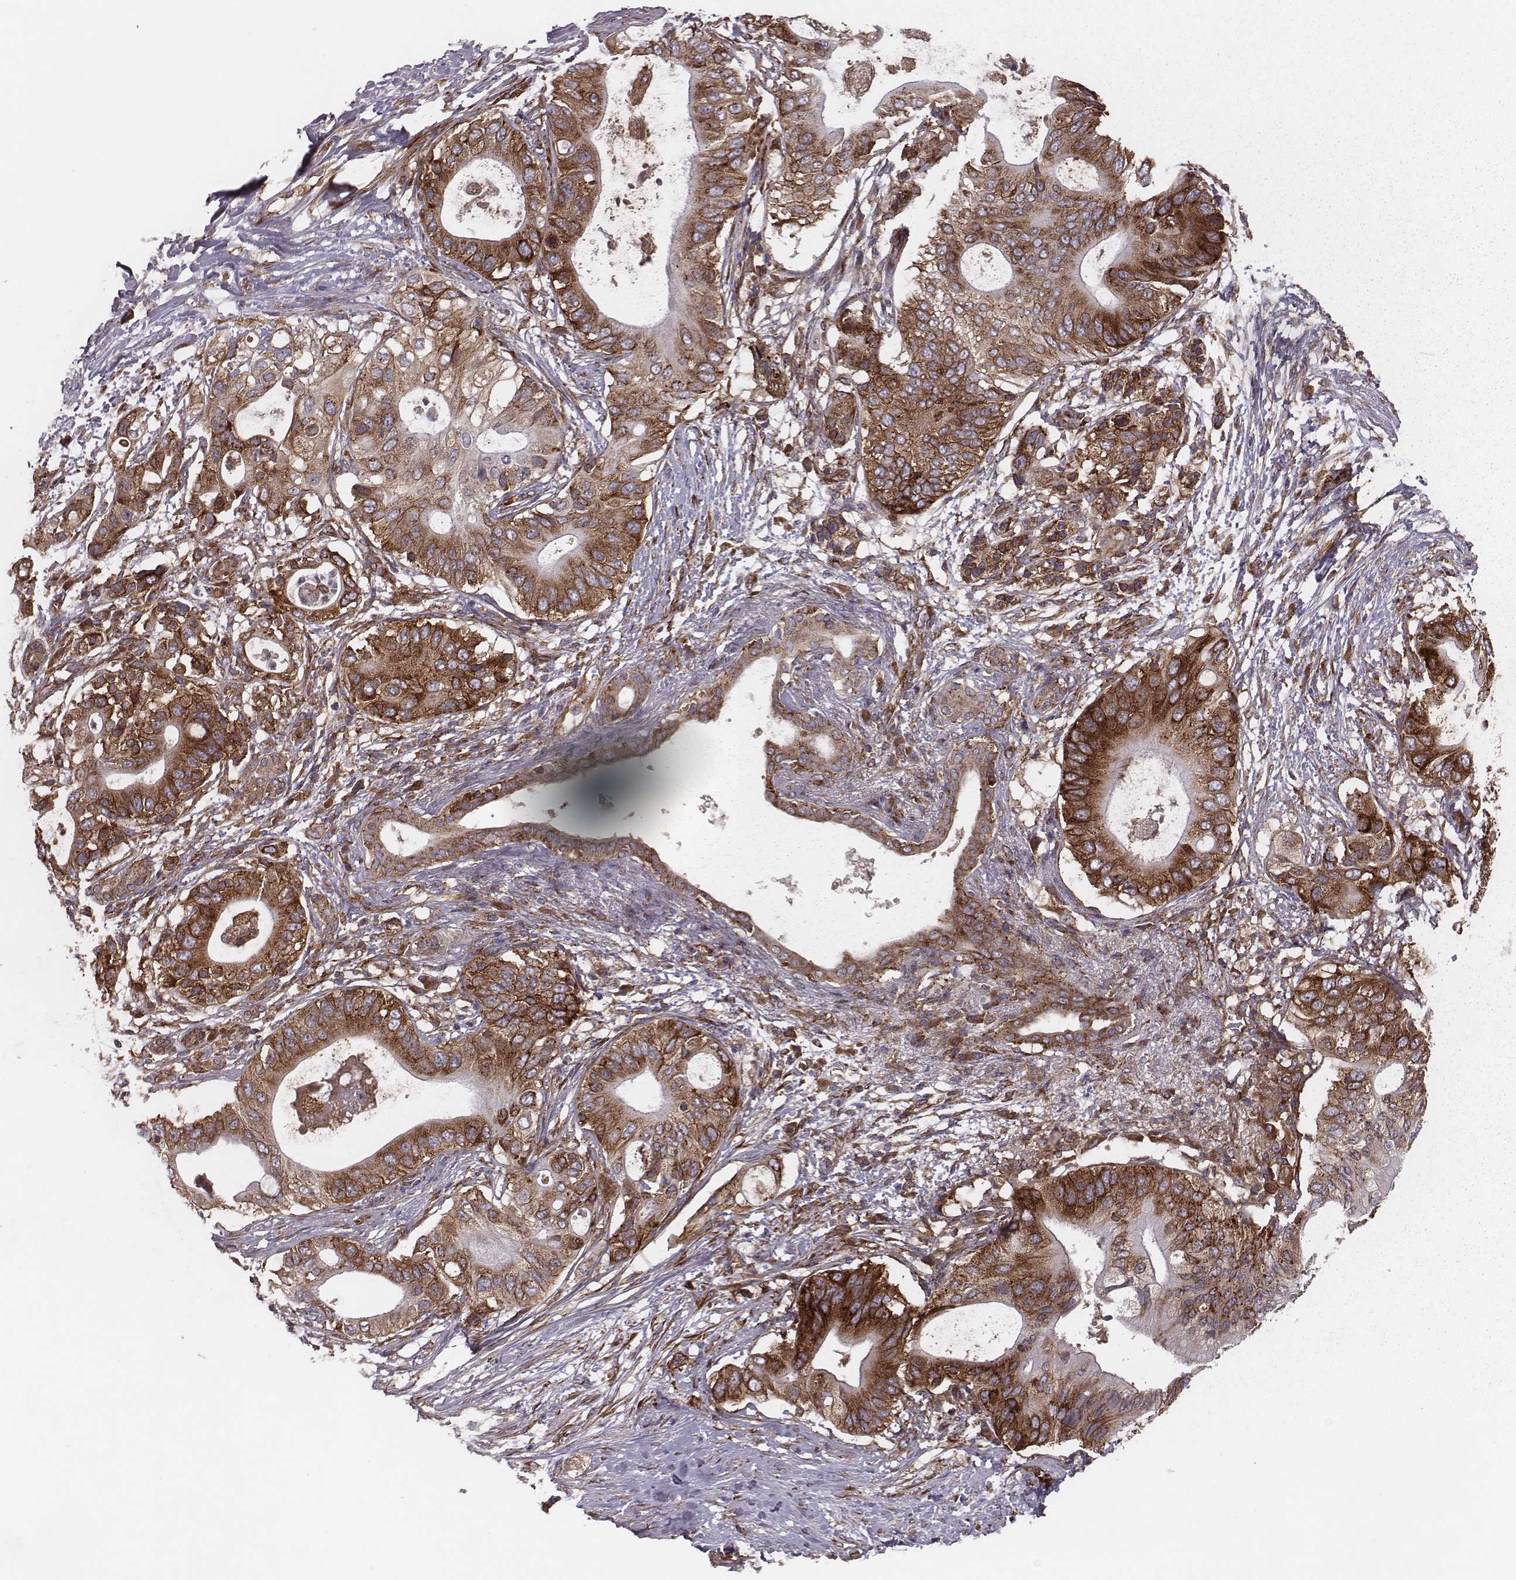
{"staining": {"intensity": "strong", "quantity": ">75%", "location": "cytoplasmic/membranous"}, "tissue": "pancreatic cancer", "cell_type": "Tumor cells", "image_type": "cancer", "snomed": [{"axis": "morphology", "description": "Adenocarcinoma, NOS"}, {"axis": "topography", "description": "Pancreas"}], "caption": "Immunohistochemical staining of human pancreatic cancer shows high levels of strong cytoplasmic/membranous positivity in approximately >75% of tumor cells. (Stains: DAB in brown, nuclei in blue, Microscopy: brightfield microscopy at high magnification).", "gene": "TXLNA", "patient": {"sex": "female", "age": 72}}